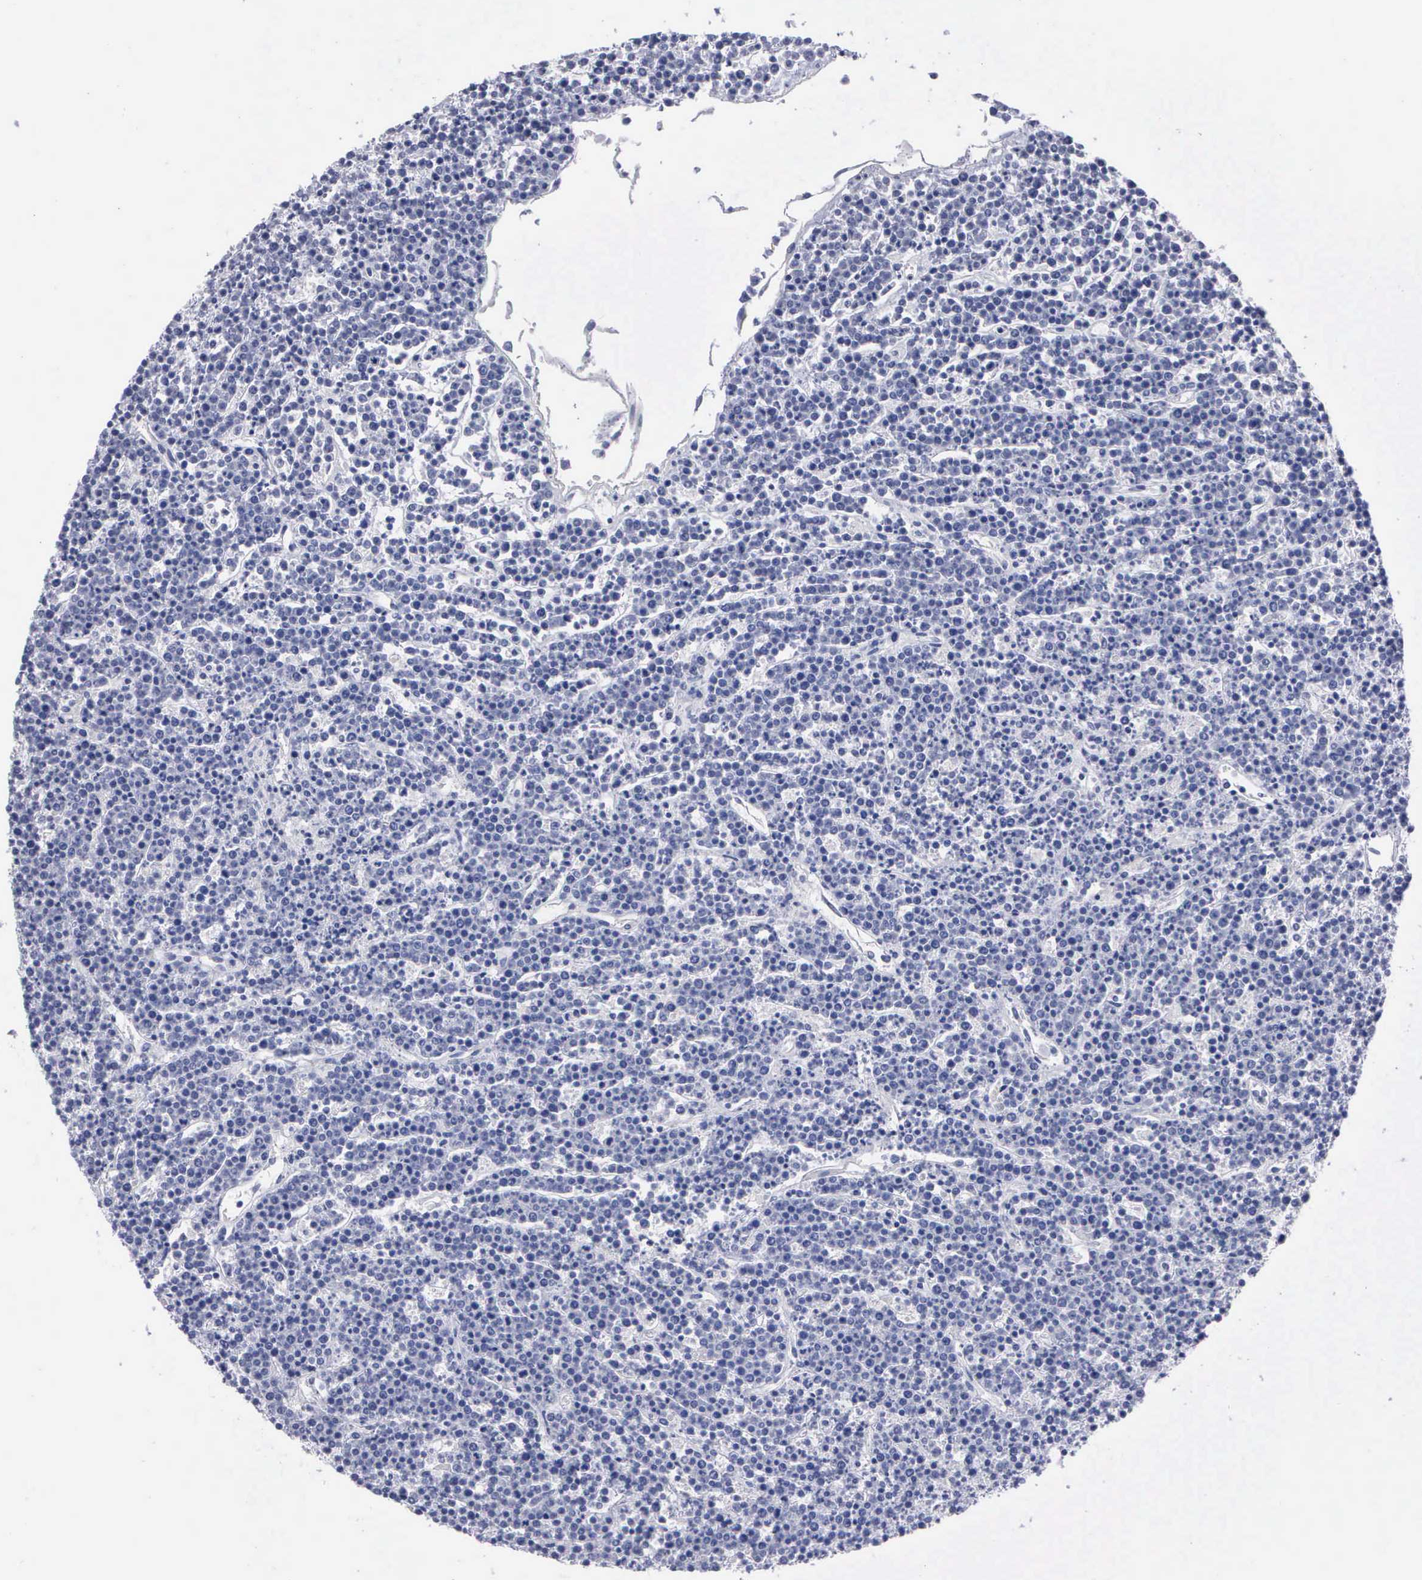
{"staining": {"intensity": "negative", "quantity": "none", "location": "none"}, "tissue": "lymphoma", "cell_type": "Tumor cells", "image_type": "cancer", "snomed": [{"axis": "morphology", "description": "Malignant lymphoma, non-Hodgkin's type, High grade"}, {"axis": "topography", "description": "Ovary"}], "caption": "IHC photomicrograph of neoplastic tissue: human malignant lymphoma, non-Hodgkin's type (high-grade) stained with DAB (3,3'-diaminobenzidine) demonstrates no significant protein staining in tumor cells.", "gene": "APOOL", "patient": {"sex": "female", "age": 56}}